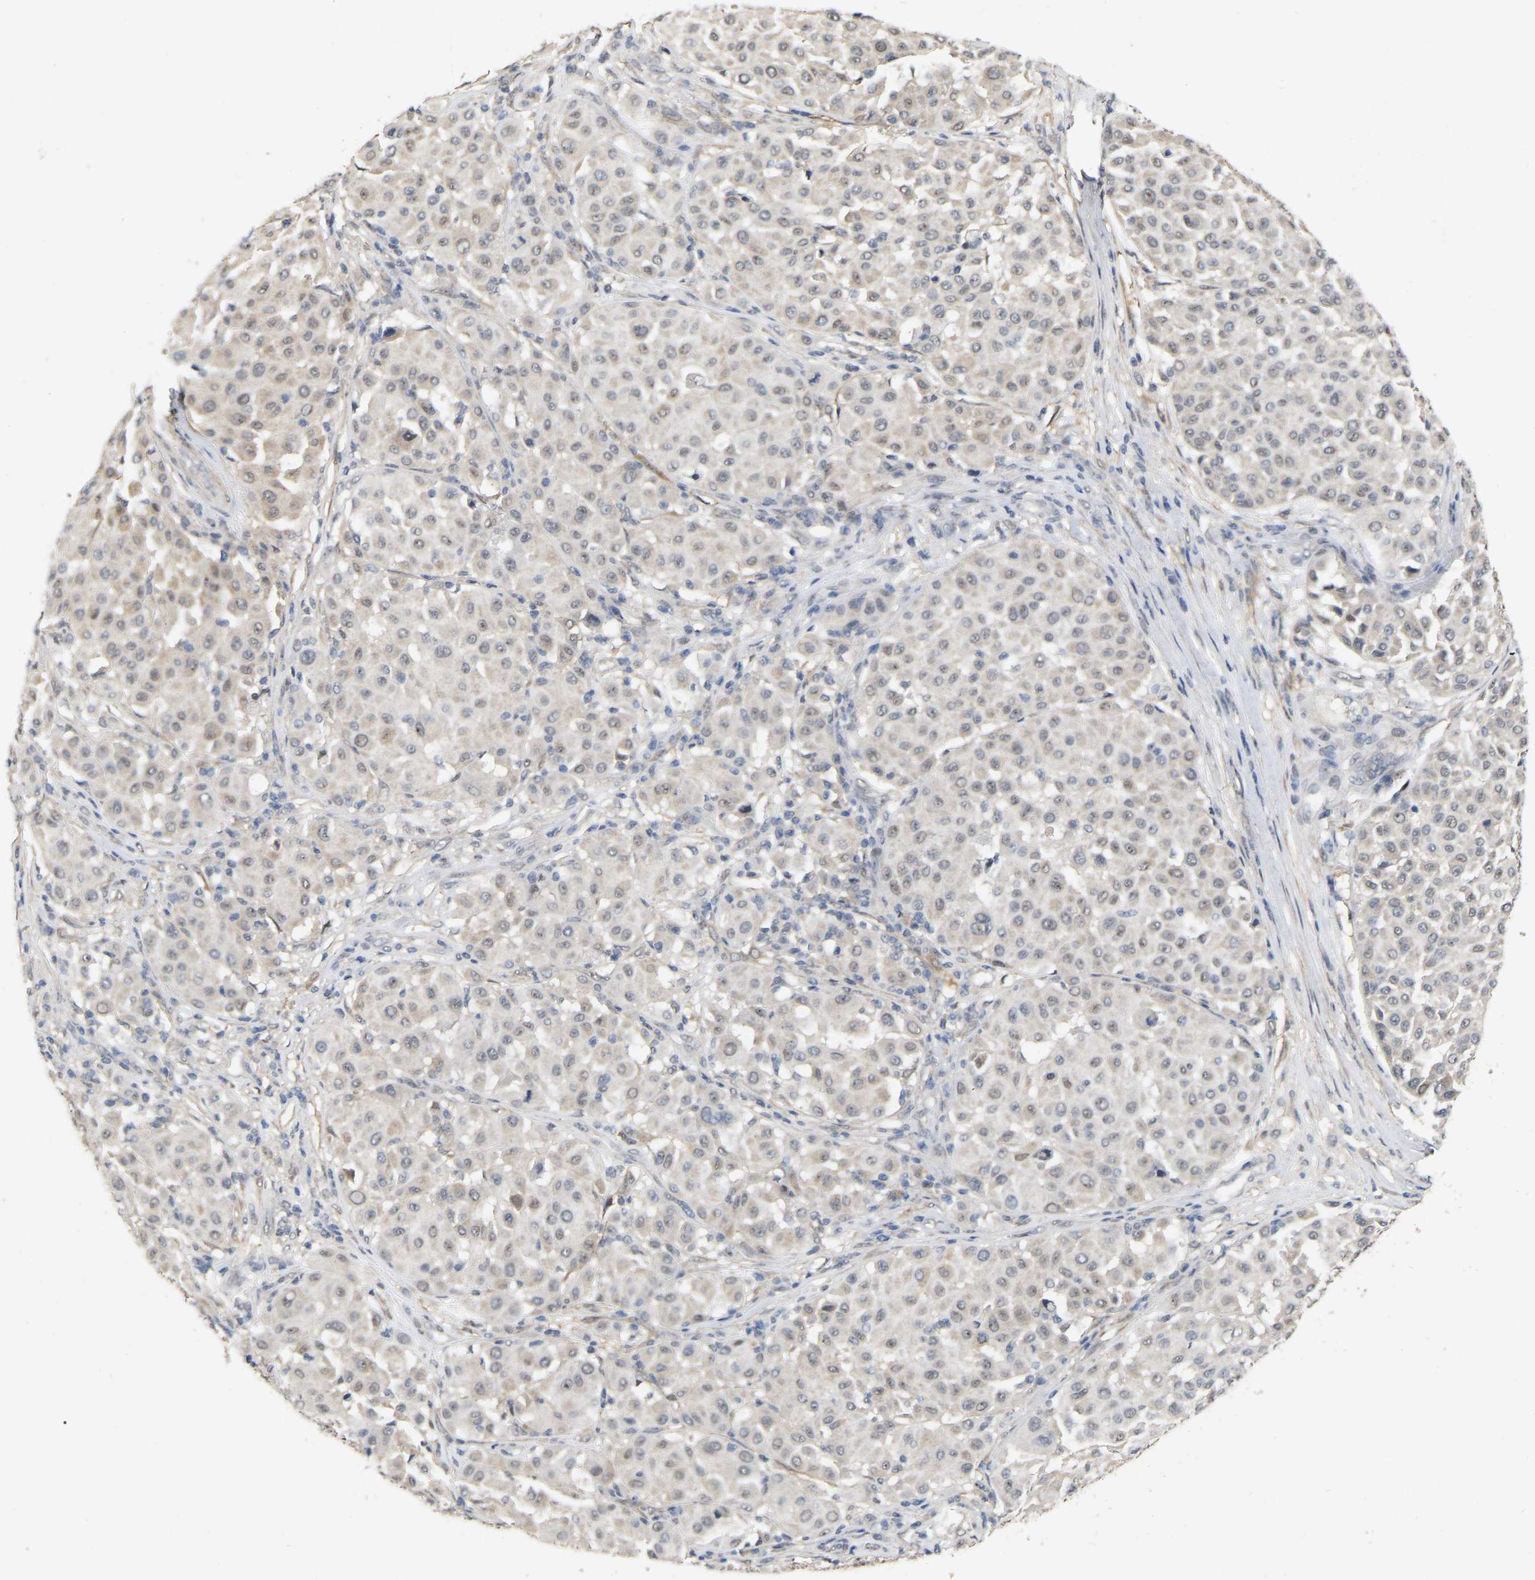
{"staining": {"intensity": "moderate", "quantity": "25%-75%", "location": "nuclear"}, "tissue": "melanoma", "cell_type": "Tumor cells", "image_type": "cancer", "snomed": [{"axis": "morphology", "description": "Malignant melanoma, Metastatic site"}, {"axis": "topography", "description": "Soft tissue"}], "caption": "Immunohistochemistry (IHC) image of neoplastic tissue: human malignant melanoma (metastatic site) stained using immunohistochemistry reveals medium levels of moderate protein expression localized specifically in the nuclear of tumor cells, appearing as a nuclear brown color.", "gene": "RUVBL1", "patient": {"sex": "male", "age": 41}}